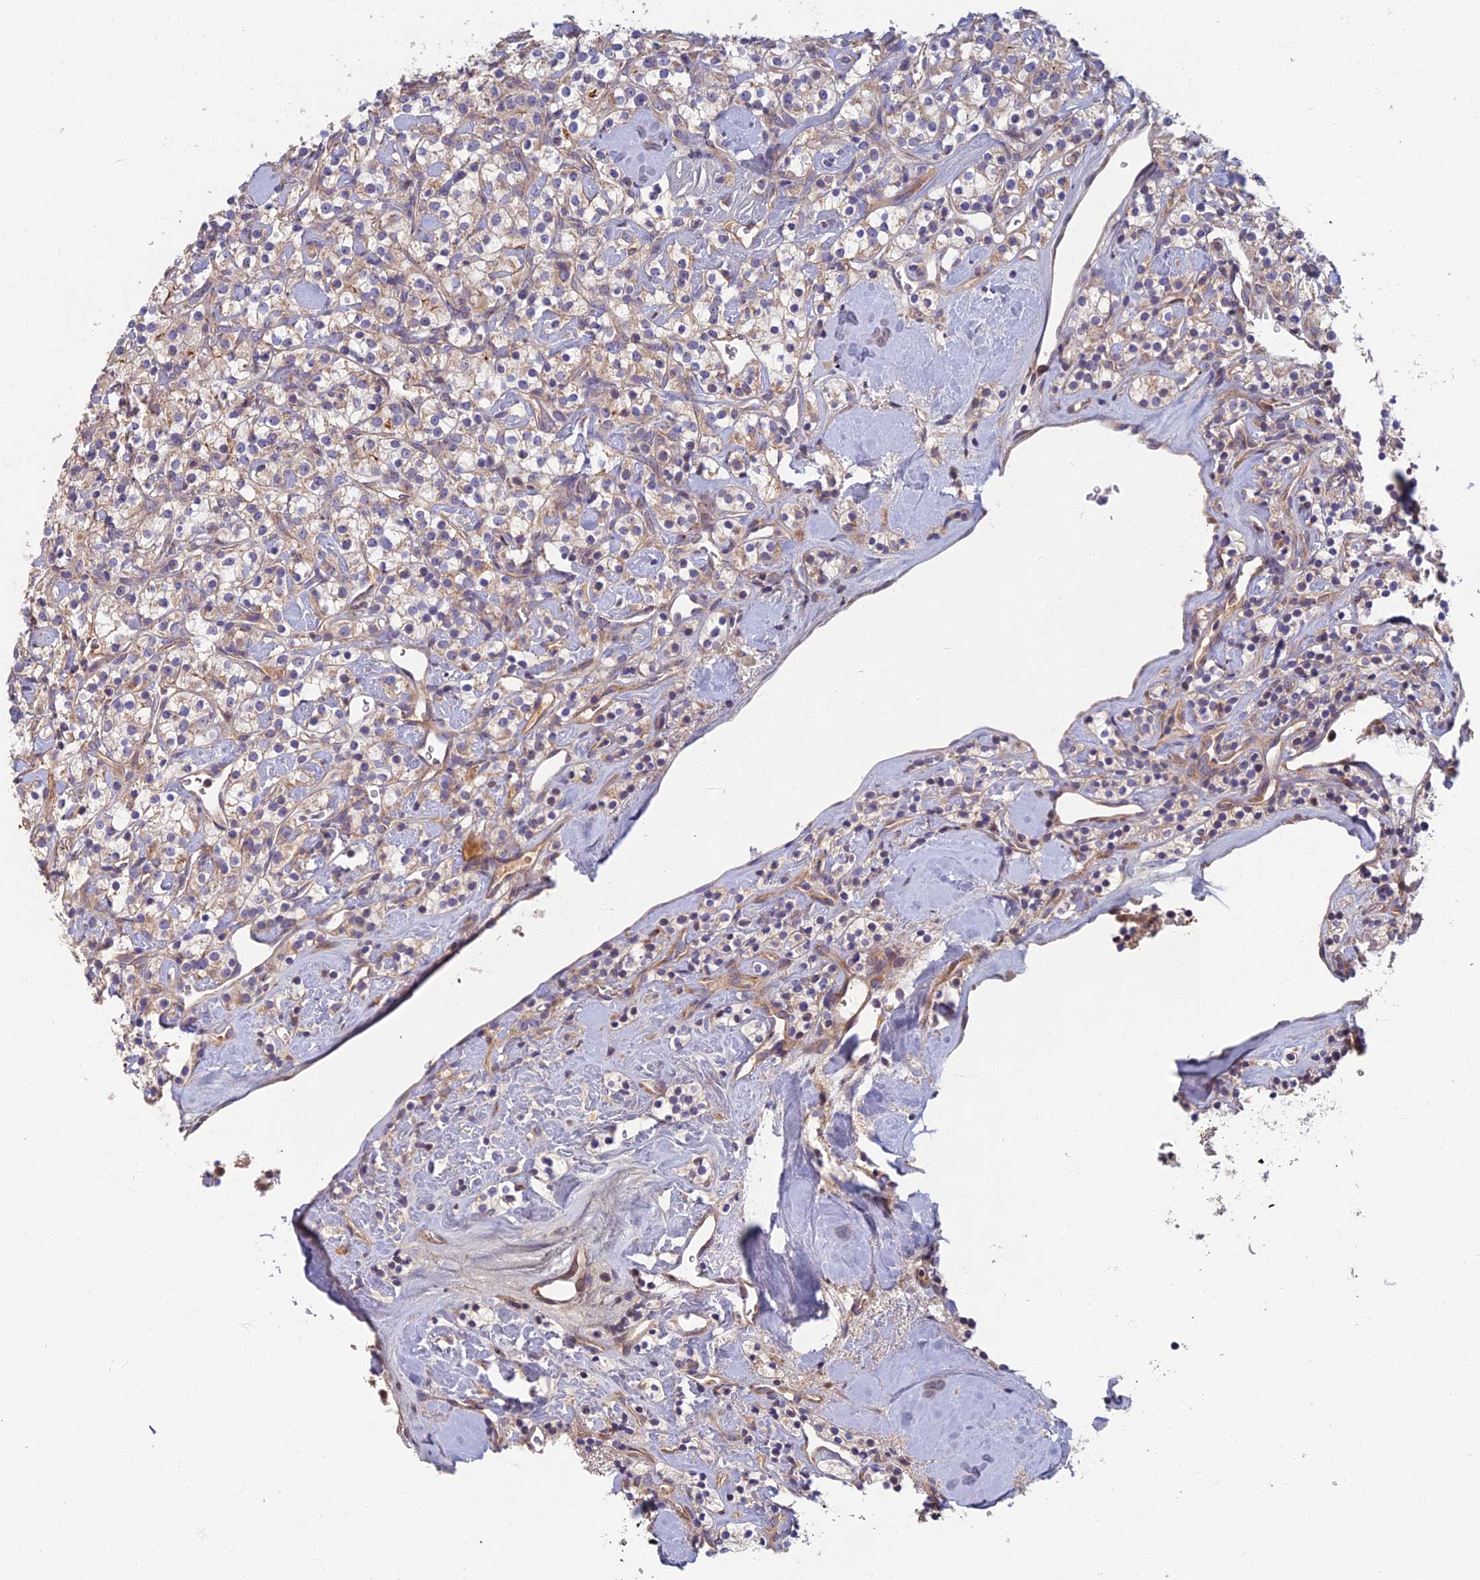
{"staining": {"intensity": "weak", "quantity": "25%-75%", "location": "cytoplasmic/membranous"}, "tissue": "renal cancer", "cell_type": "Tumor cells", "image_type": "cancer", "snomed": [{"axis": "morphology", "description": "Adenocarcinoma, NOS"}, {"axis": "topography", "description": "Kidney"}], "caption": "Protein staining reveals weak cytoplasmic/membranous expression in approximately 25%-75% of tumor cells in adenocarcinoma (renal).", "gene": "SOGA1", "patient": {"sex": "male", "age": 77}}